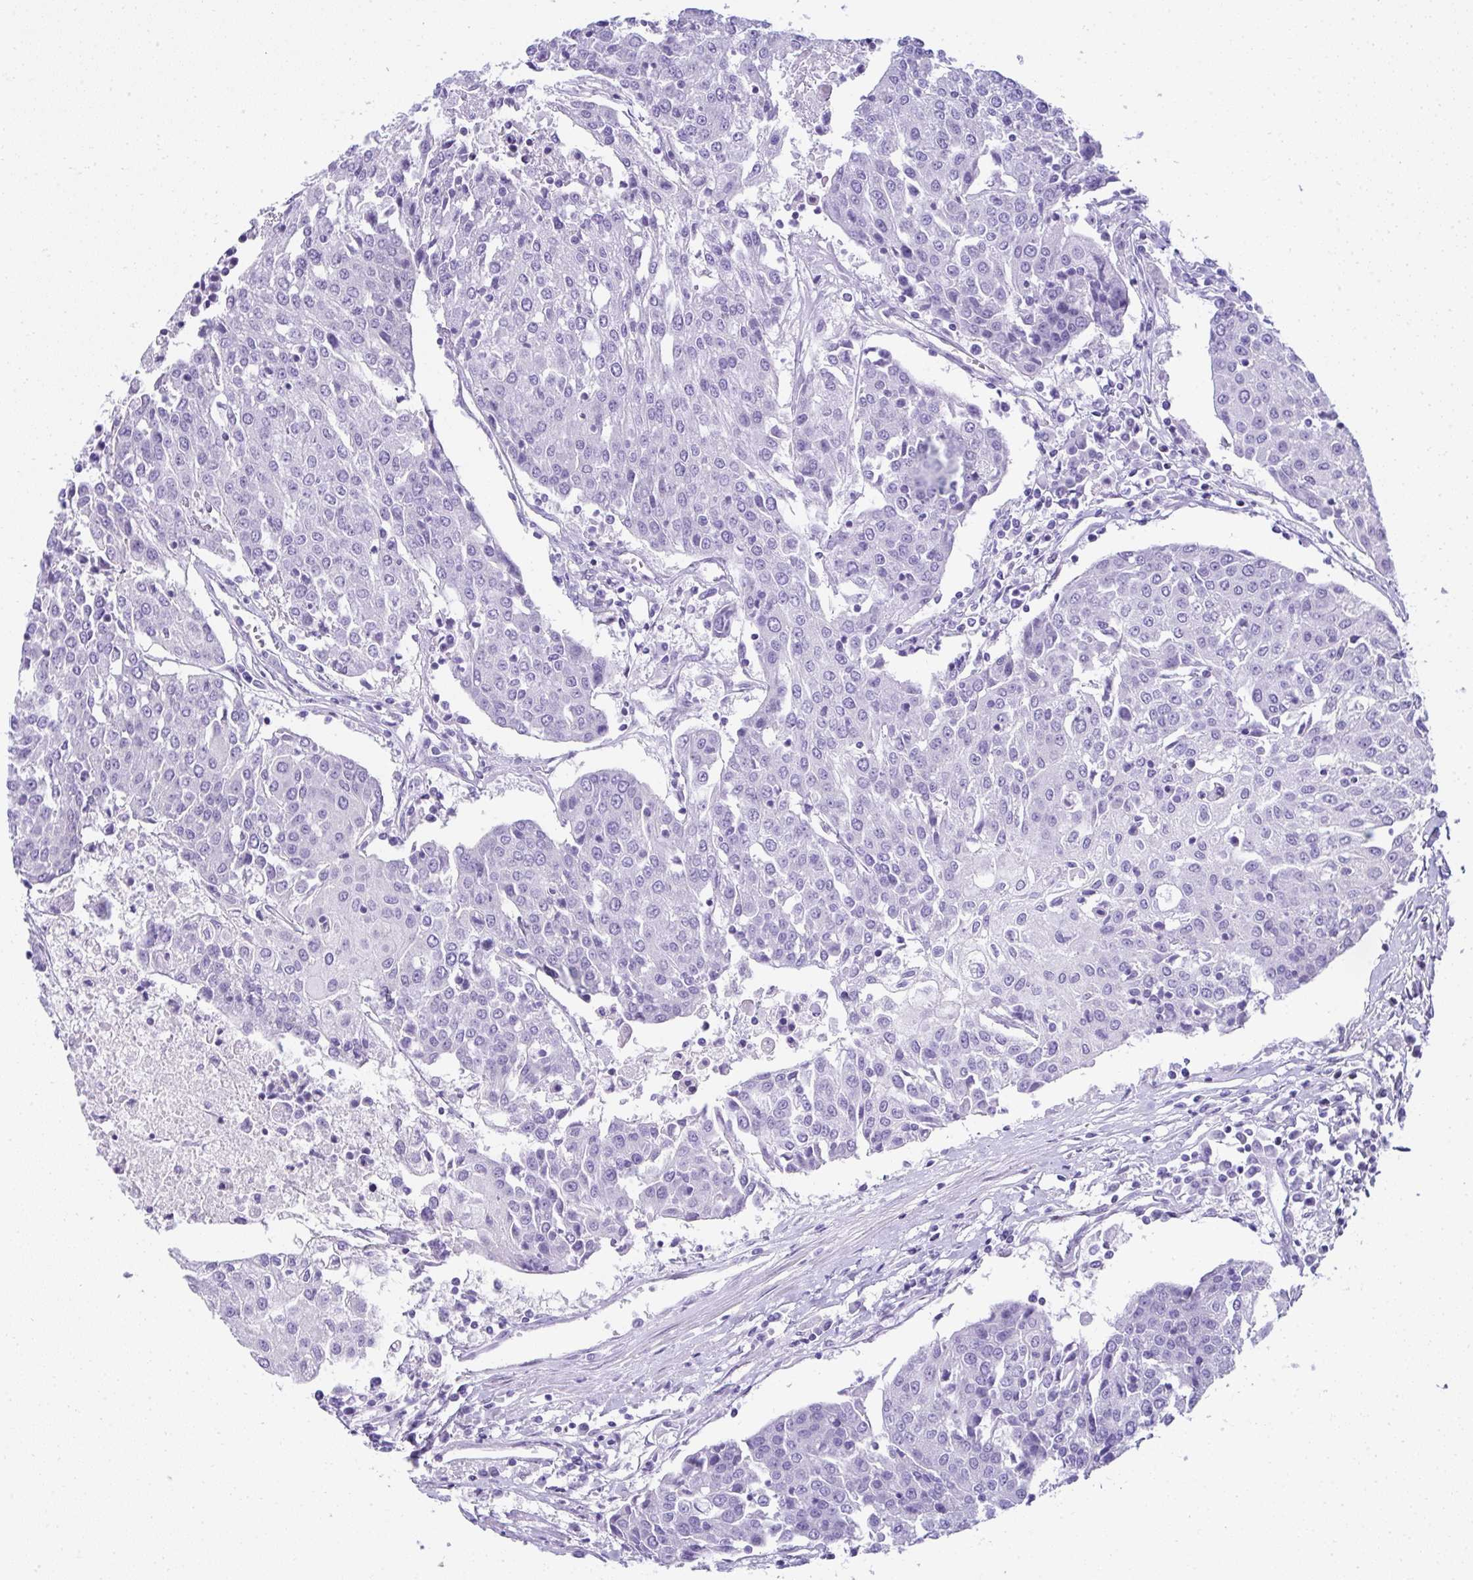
{"staining": {"intensity": "negative", "quantity": "none", "location": "none"}, "tissue": "urothelial cancer", "cell_type": "Tumor cells", "image_type": "cancer", "snomed": [{"axis": "morphology", "description": "Urothelial carcinoma, High grade"}, {"axis": "topography", "description": "Urinary bladder"}], "caption": "The immunohistochemistry (IHC) micrograph has no significant positivity in tumor cells of urothelial cancer tissue.", "gene": "RNF183", "patient": {"sex": "female", "age": 85}}